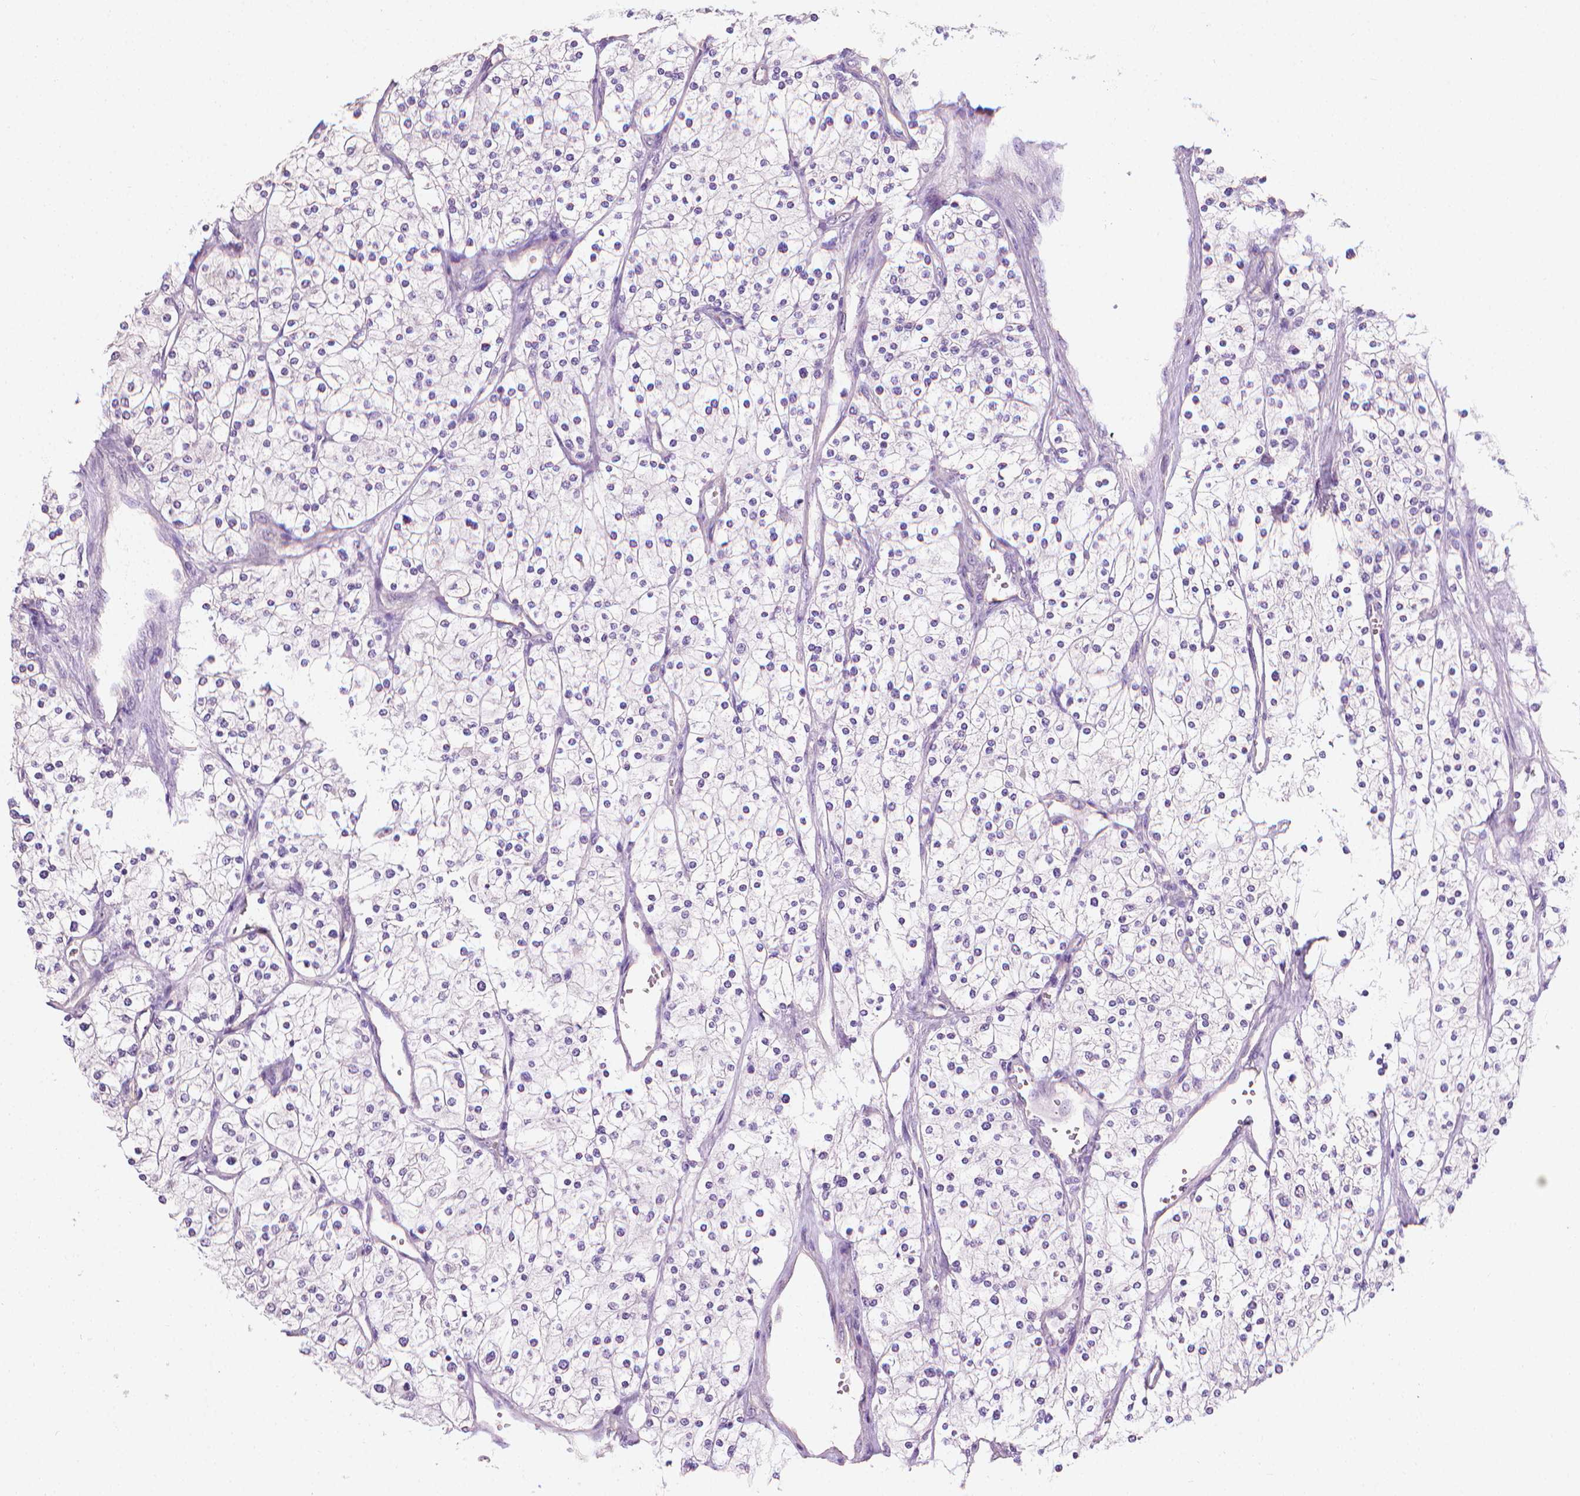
{"staining": {"intensity": "negative", "quantity": "none", "location": "none"}, "tissue": "renal cancer", "cell_type": "Tumor cells", "image_type": "cancer", "snomed": [{"axis": "morphology", "description": "Adenocarcinoma, NOS"}, {"axis": "topography", "description": "Kidney"}], "caption": "Immunohistochemistry of renal adenocarcinoma exhibits no staining in tumor cells. The staining was performed using DAB to visualize the protein expression in brown, while the nuclei were stained in blue with hematoxylin (Magnification: 20x).", "gene": "FASN", "patient": {"sex": "male", "age": 80}}